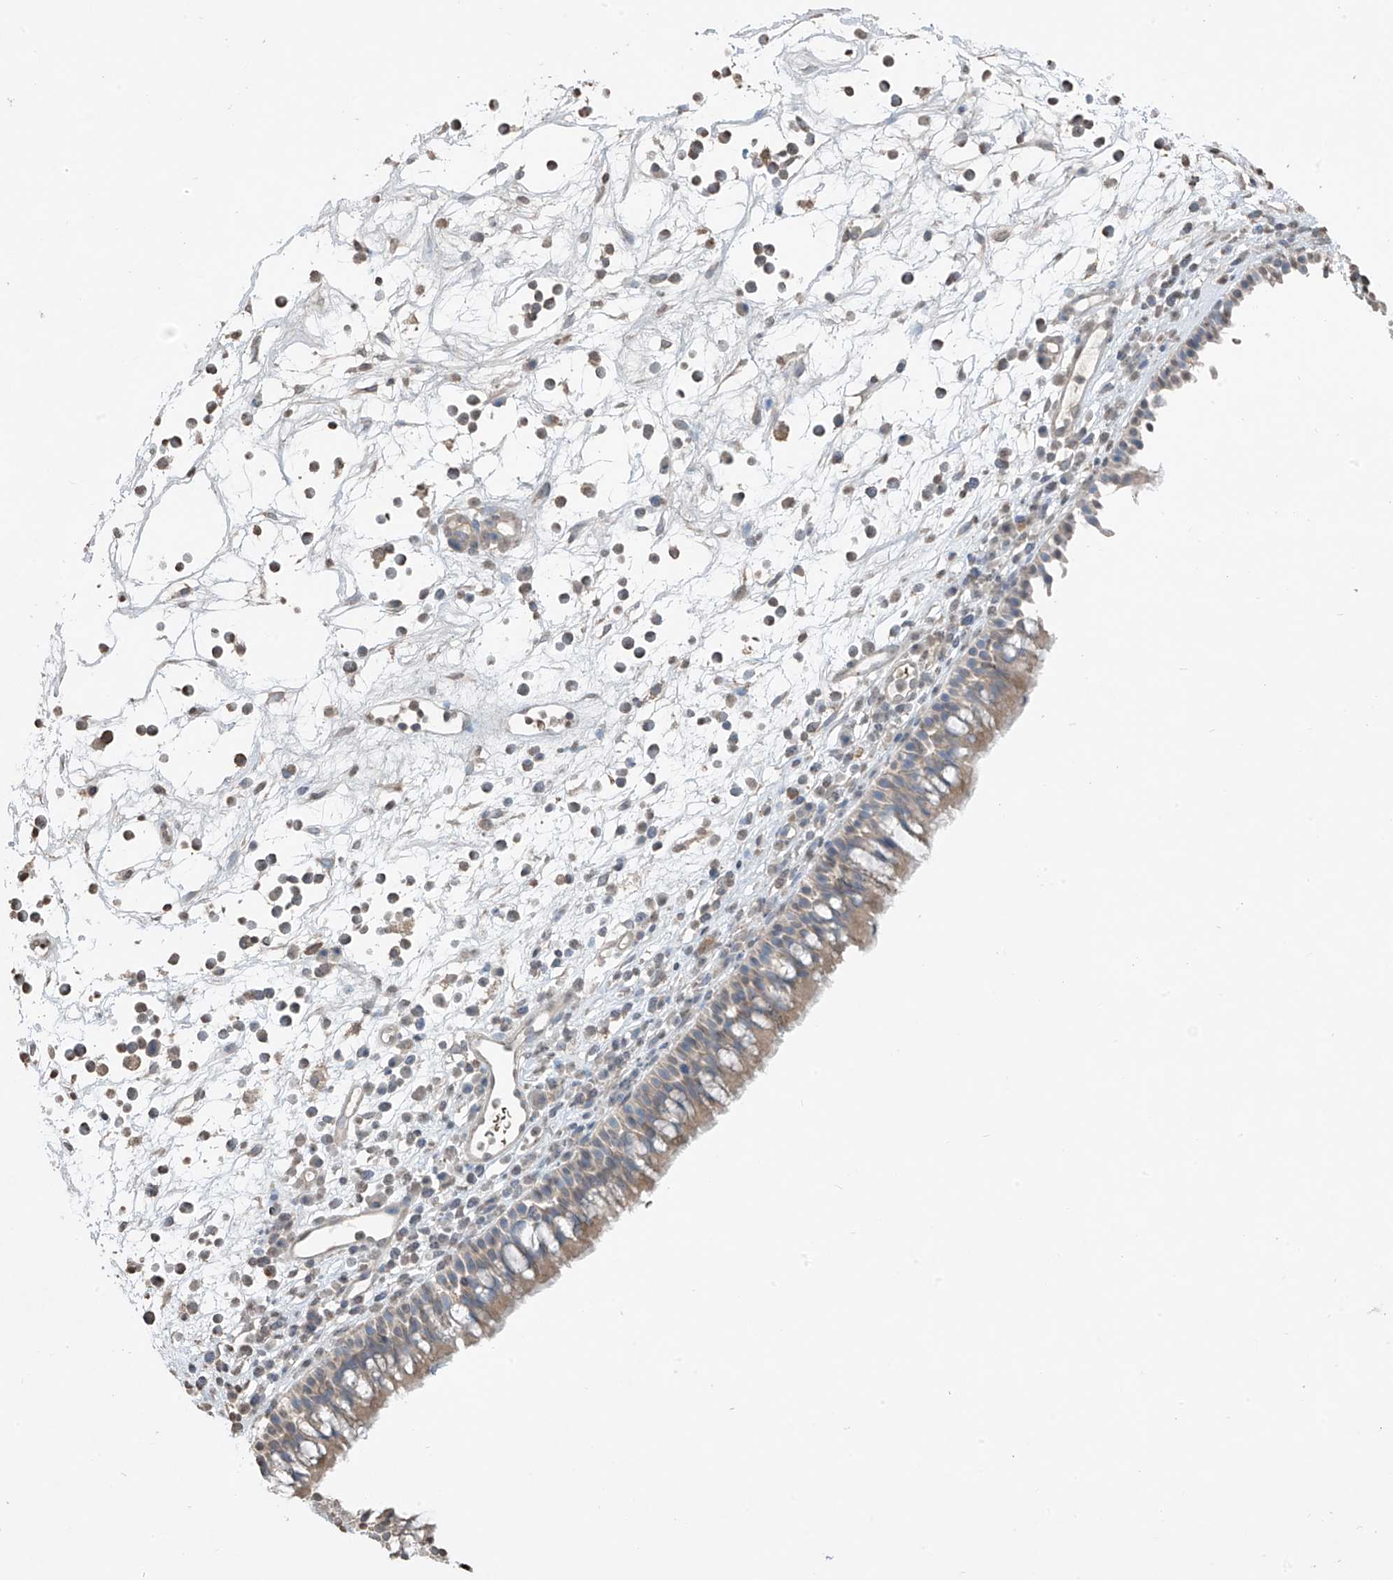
{"staining": {"intensity": "weak", "quantity": "25%-75%", "location": "cytoplasmic/membranous"}, "tissue": "nasopharynx", "cell_type": "Respiratory epithelial cells", "image_type": "normal", "snomed": [{"axis": "morphology", "description": "Normal tissue, NOS"}, {"axis": "morphology", "description": "Inflammation, NOS"}, {"axis": "morphology", "description": "Malignant melanoma, Metastatic site"}, {"axis": "topography", "description": "Nasopharynx"}], "caption": "Immunohistochemical staining of normal human nasopharynx shows weak cytoplasmic/membranous protein positivity in approximately 25%-75% of respiratory epithelial cells.", "gene": "HOXA11", "patient": {"sex": "male", "age": 70}}